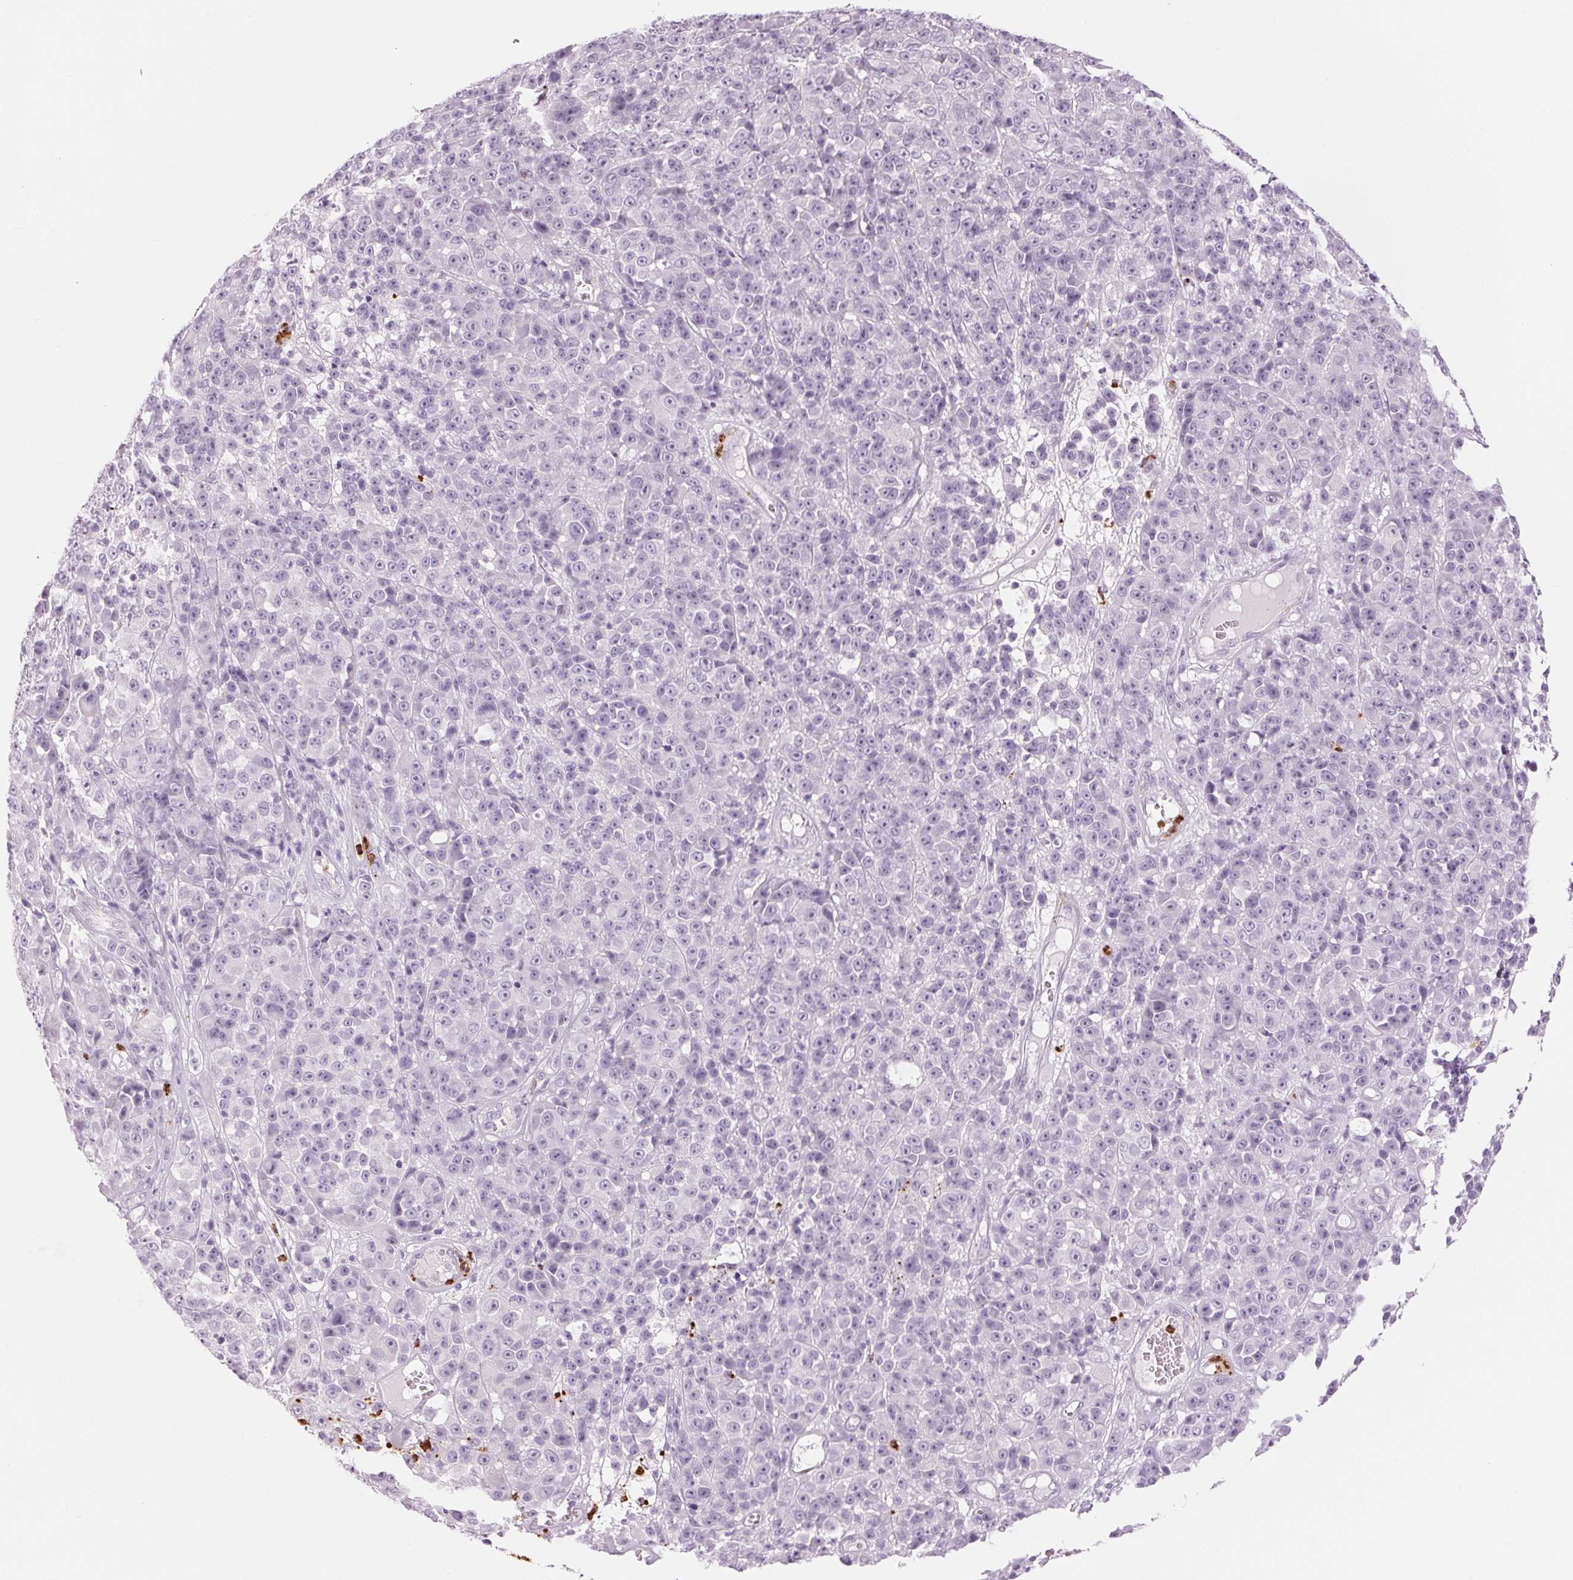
{"staining": {"intensity": "negative", "quantity": "none", "location": "none"}, "tissue": "melanoma", "cell_type": "Tumor cells", "image_type": "cancer", "snomed": [{"axis": "morphology", "description": "Malignant melanoma, NOS"}, {"axis": "topography", "description": "Skin"}, {"axis": "topography", "description": "Skin of back"}], "caption": "Photomicrograph shows no protein positivity in tumor cells of malignant melanoma tissue. Nuclei are stained in blue.", "gene": "KLK7", "patient": {"sex": "male", "age": 91}}